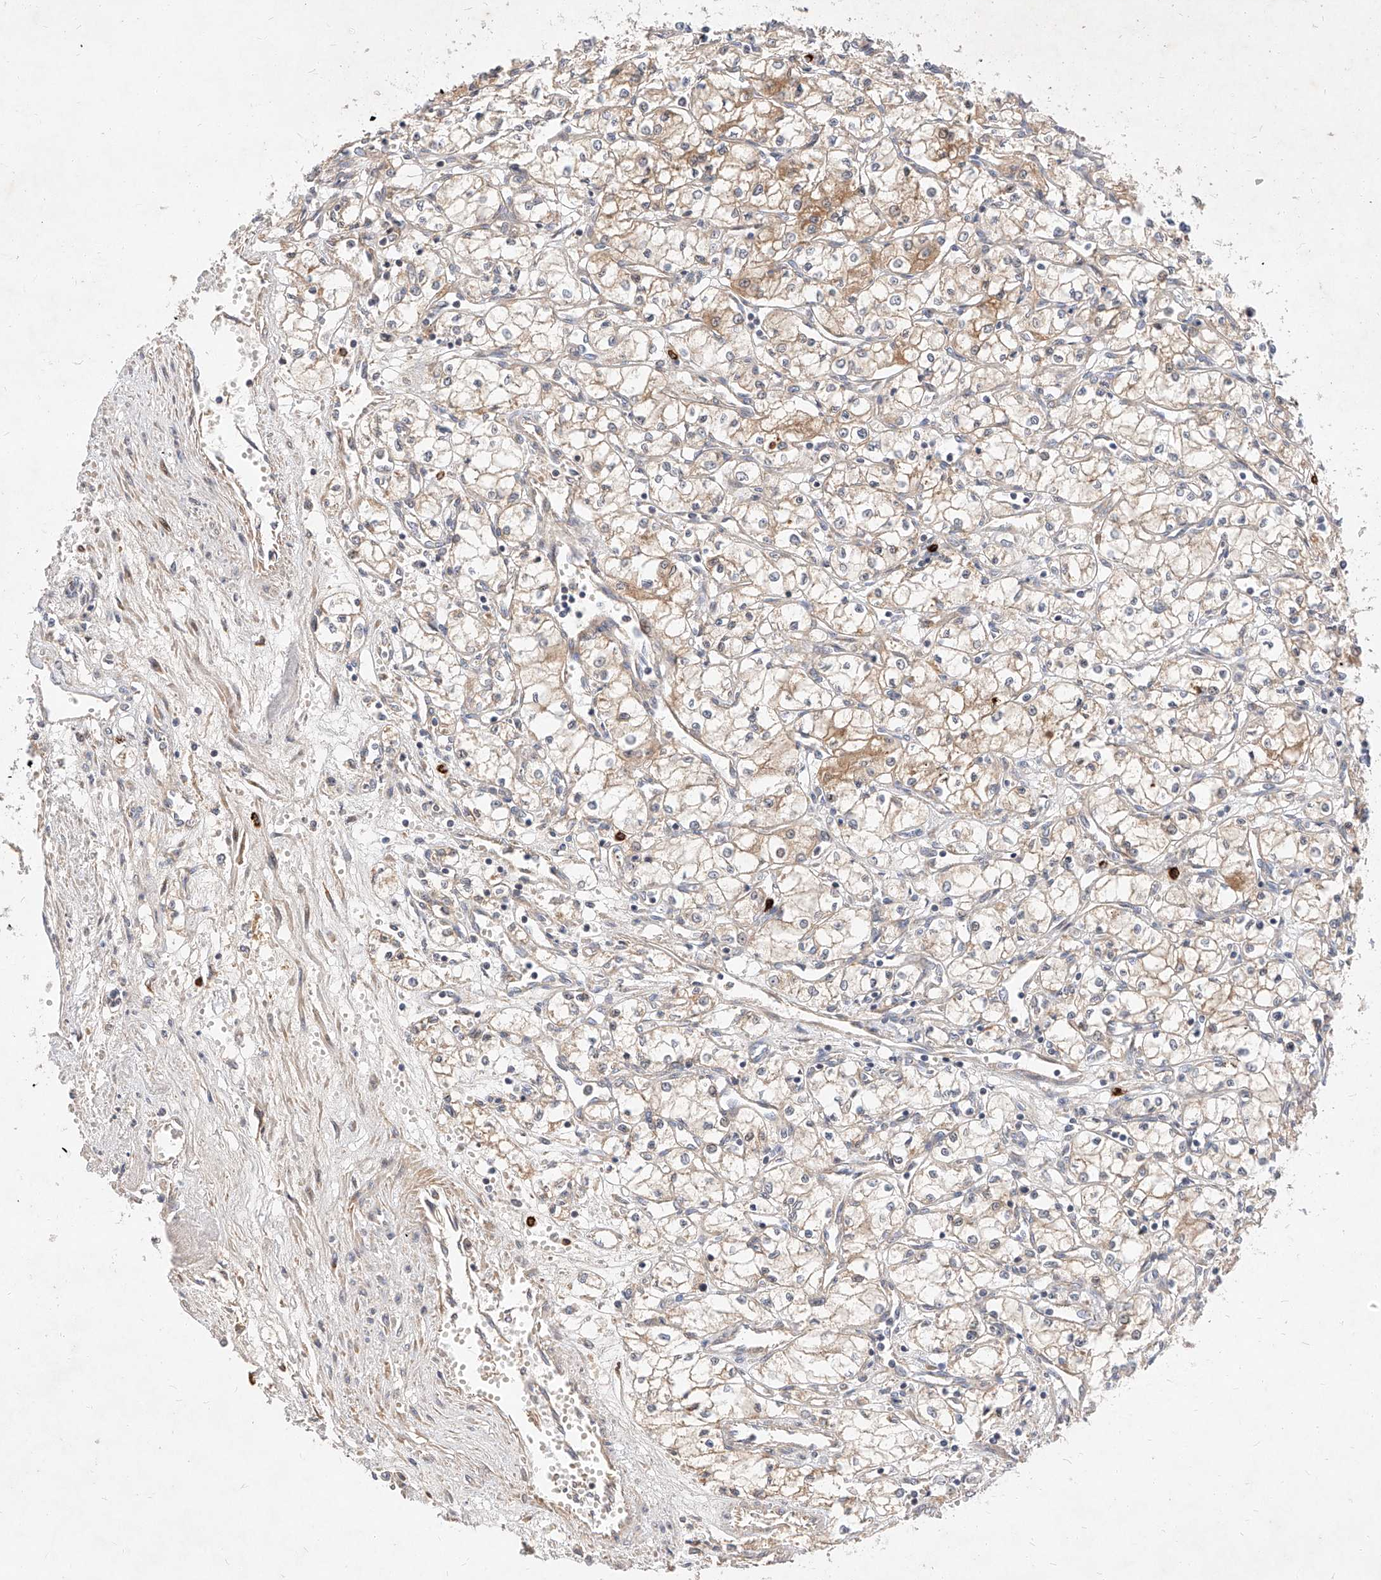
{"staining": {"intensity": "moderate", "quantity": "<25%", "location": "cytoplasmic/membranous"}, "tissue": "renal cancer", "cell_type": "Tumor cells", "image_type": "cancer", "snomed": [{"axis": "morphology", "description": "Adenocarcinoma, NOS"}, {"axis": "topography", "description": "Kidney"}], "caption": "Protein analysis of adenocarcinoma (renal) tissue displays moderate cytoplasmic/membranous expression in about <25% of tumor cells.", "gene": "OSGEPL1", "patient": {"sex": "male", "age": 59}}